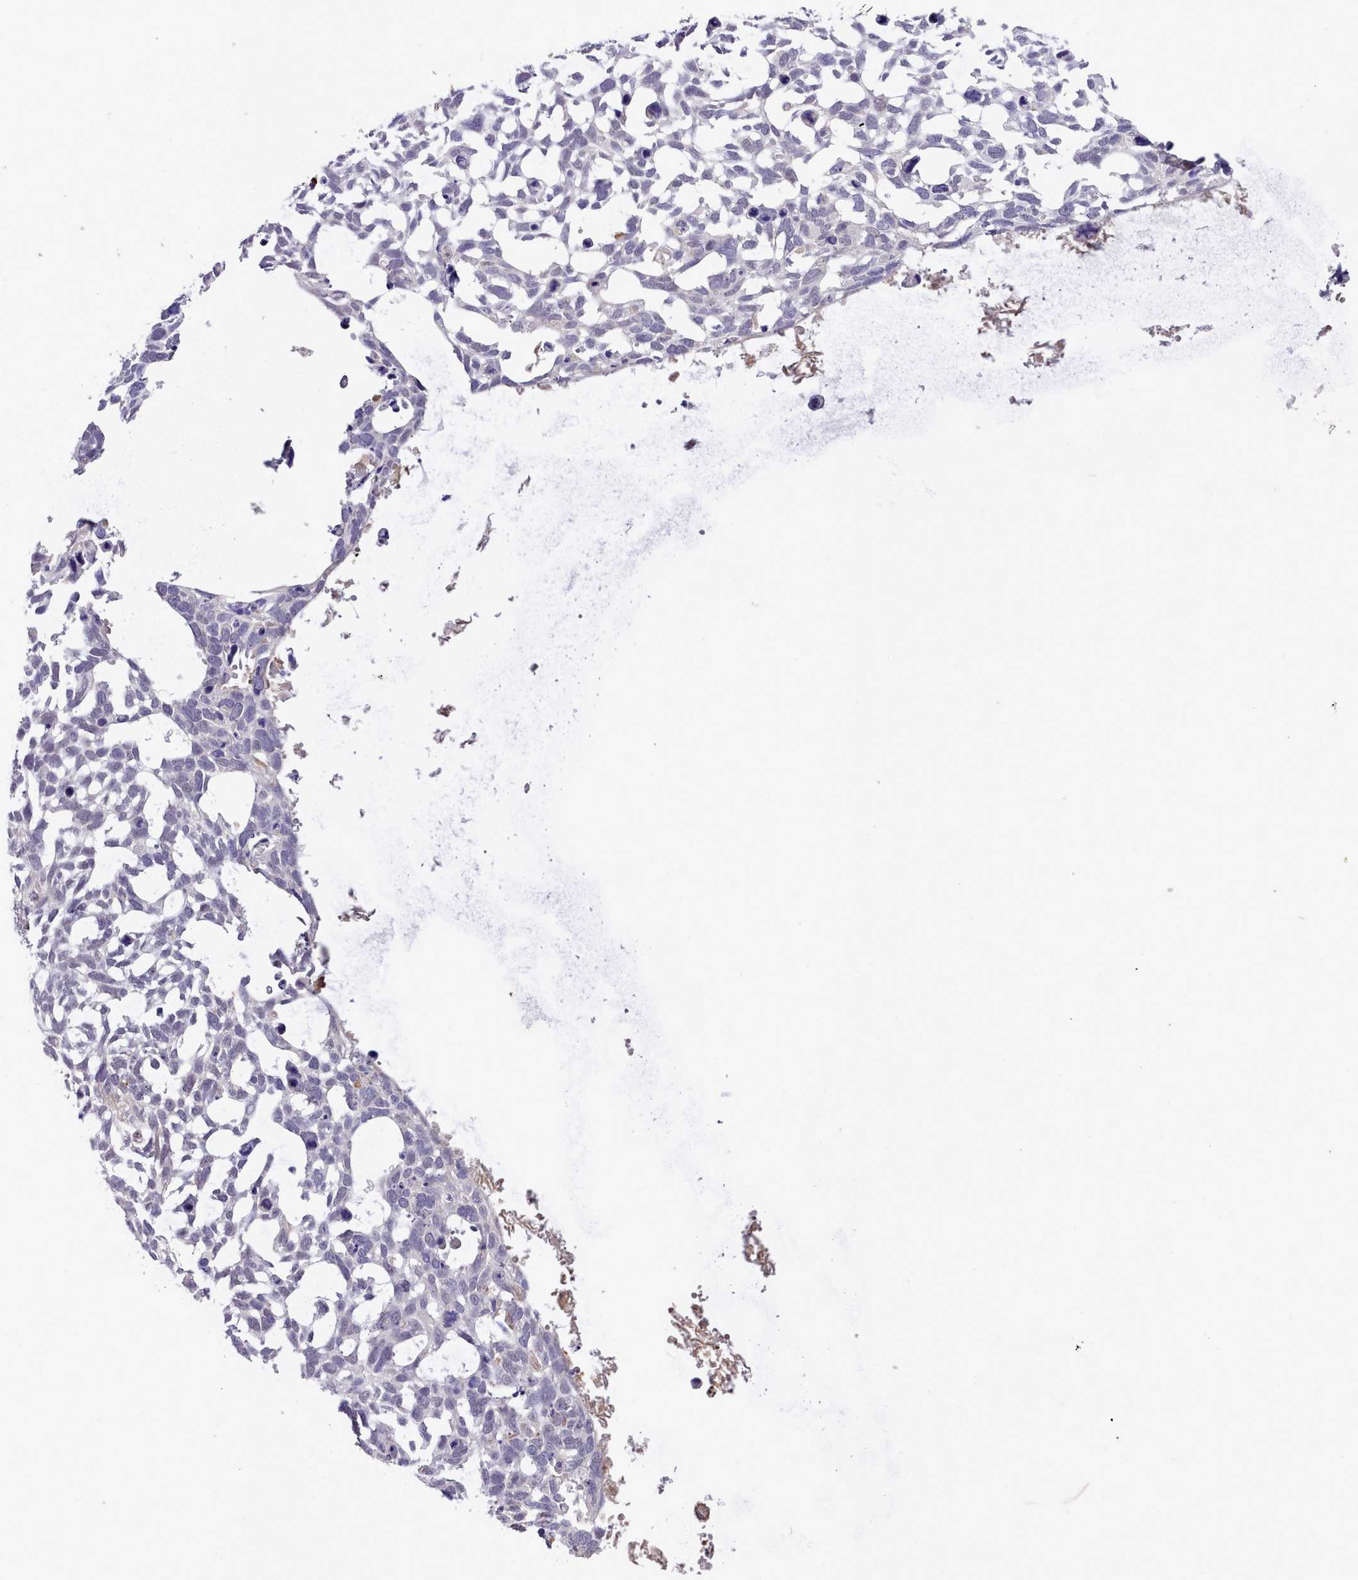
{"staining": {"intensity": "negative", "quantity": "none", "location": "none"}, "tissue": "skin cancer", "cell_type": "Tumor cells", "image_type": "cancer", "snomed": [{"axis": "morphology", "description": "Basal cell carcinoma"}, {"axis": "topography", "description": "Skin"}], "caption": "High magnification brightfield microscopy of basal cell carcinoma (skin) stained with DAB (brown) and counterstained with hematoxylin (blue): tumor cells show no significant expression.", "gene": "ZC3H13", "patient": {"sex": "male", "age": 88}}